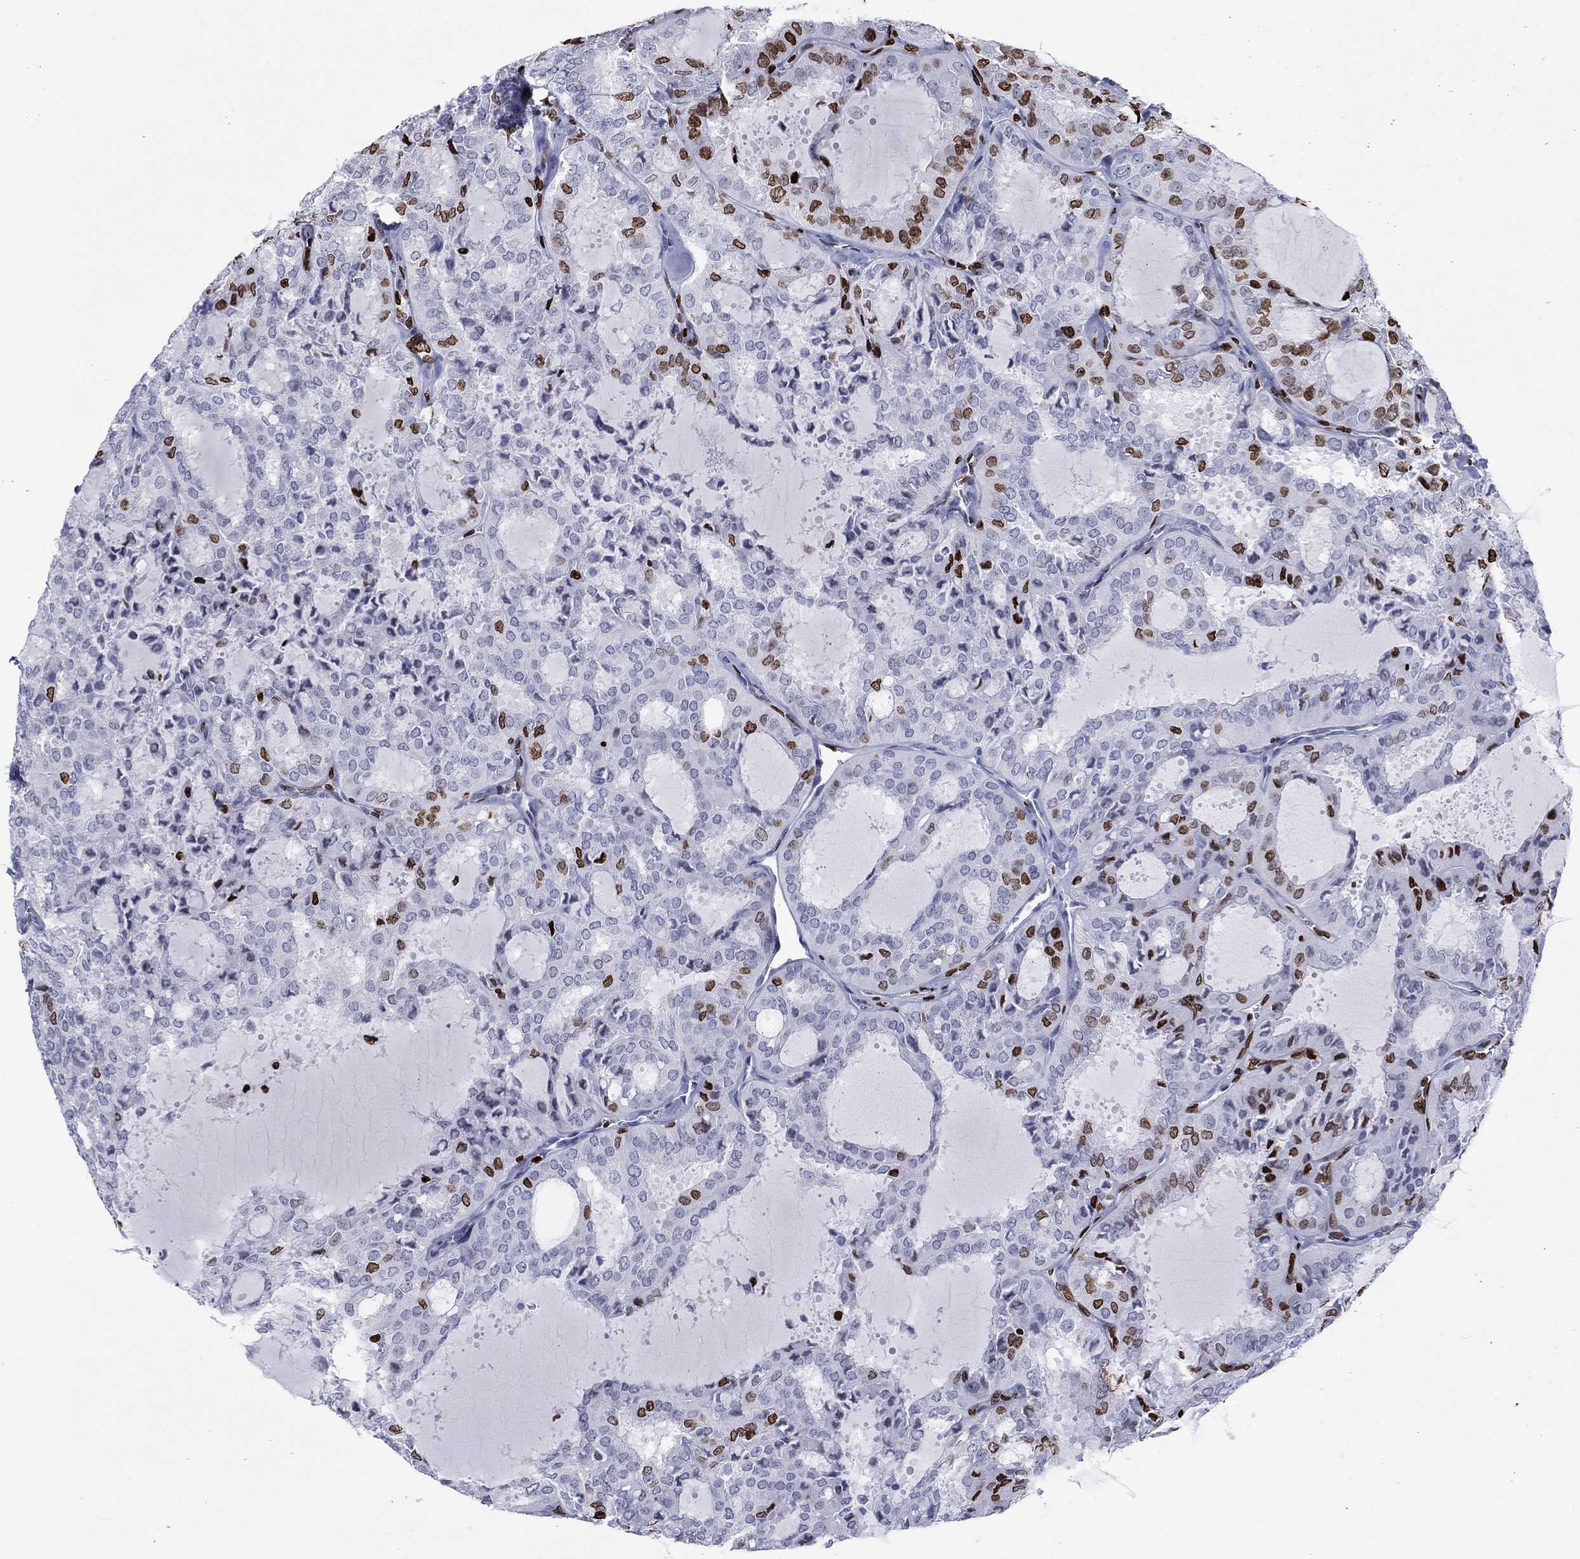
{"staining": {"intensity": "moderate", "quantity": "25%-75%", "location": "nuclear"}, "tissue": "thyroid cancer", "cell_type": "Tumor cells", "image_type": "cancer", "snomed": [{"axis": "morphology", "description": "Follicular adenoma carcinoma, NOS"}, {"axis": "topography", "description": "Thyroid gland"}], "caption": "Immunohistochemical staining of thyroid follicular adenoma carcinoma exhibits moderate nuclear protein expression in about 25%-75% of tumor cells. (DAB (3,3'-diaminobenzidine) = brown stain, brightfield microscopy at high magnification).", "gene": "H1-5", "patient": {"sex": "male", "age": 75}}